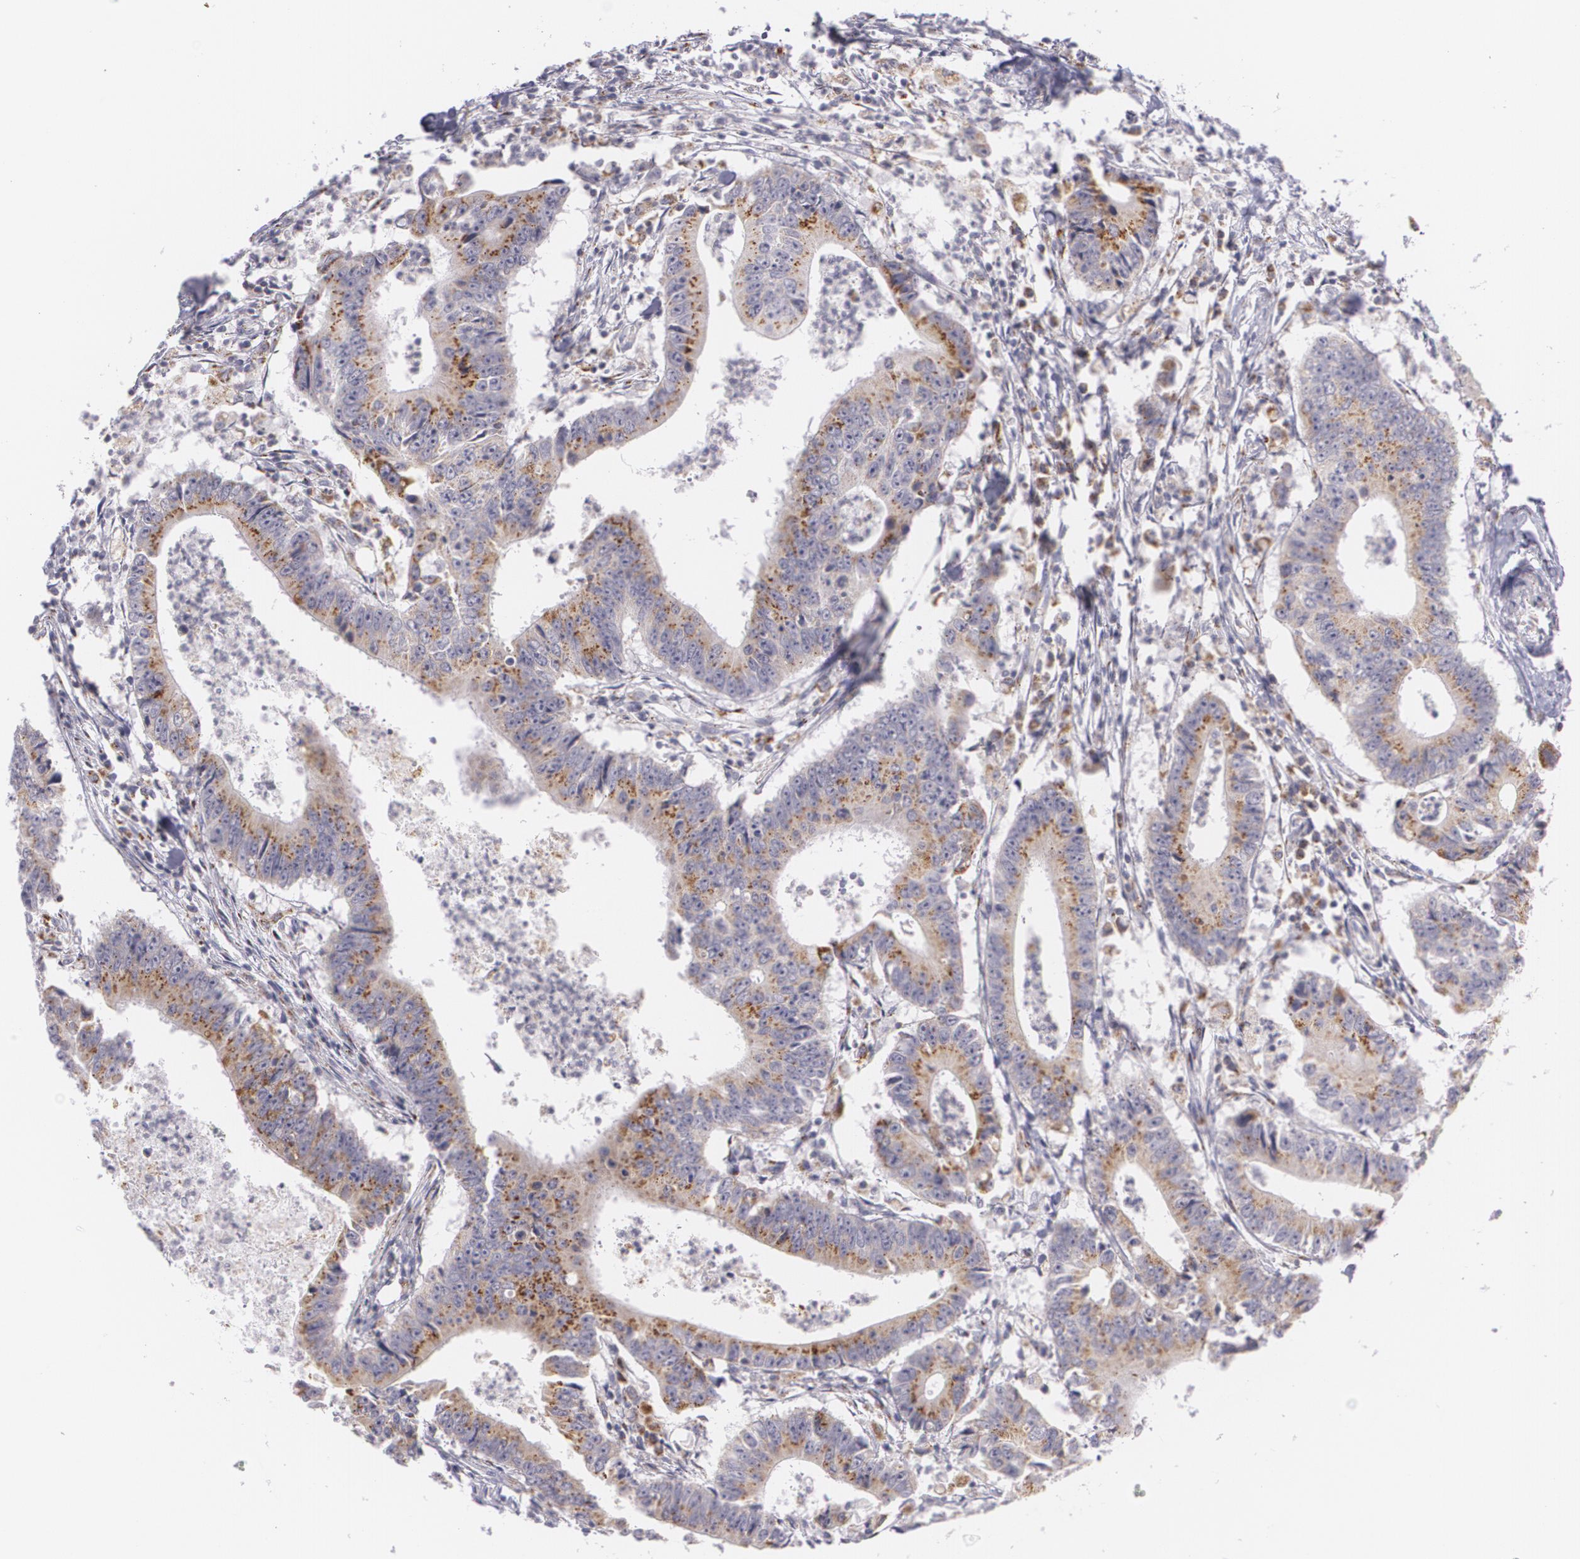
{"staining": {"intensity": "moderate", "quantity": ">75%", "location": "cytoplasmic/membranous"}, "tissue": "colorectal cancer", "cell_type": "Tumor cells", "image_type": "cancer", "snomed": [{"axis": "morphology", "description": "Adenocarcinoma, NOS"}, {"axis": "topography", "description": "Colon"}], "caption": "Moderate cytoplasmic/membranous expression for a protein is appreciated in about >75% of tumor cells of colorectal cancer using immunohistochemistry (IHC).", "gene": "CILK1", "patient": {"sex": "male", "age": 55}}